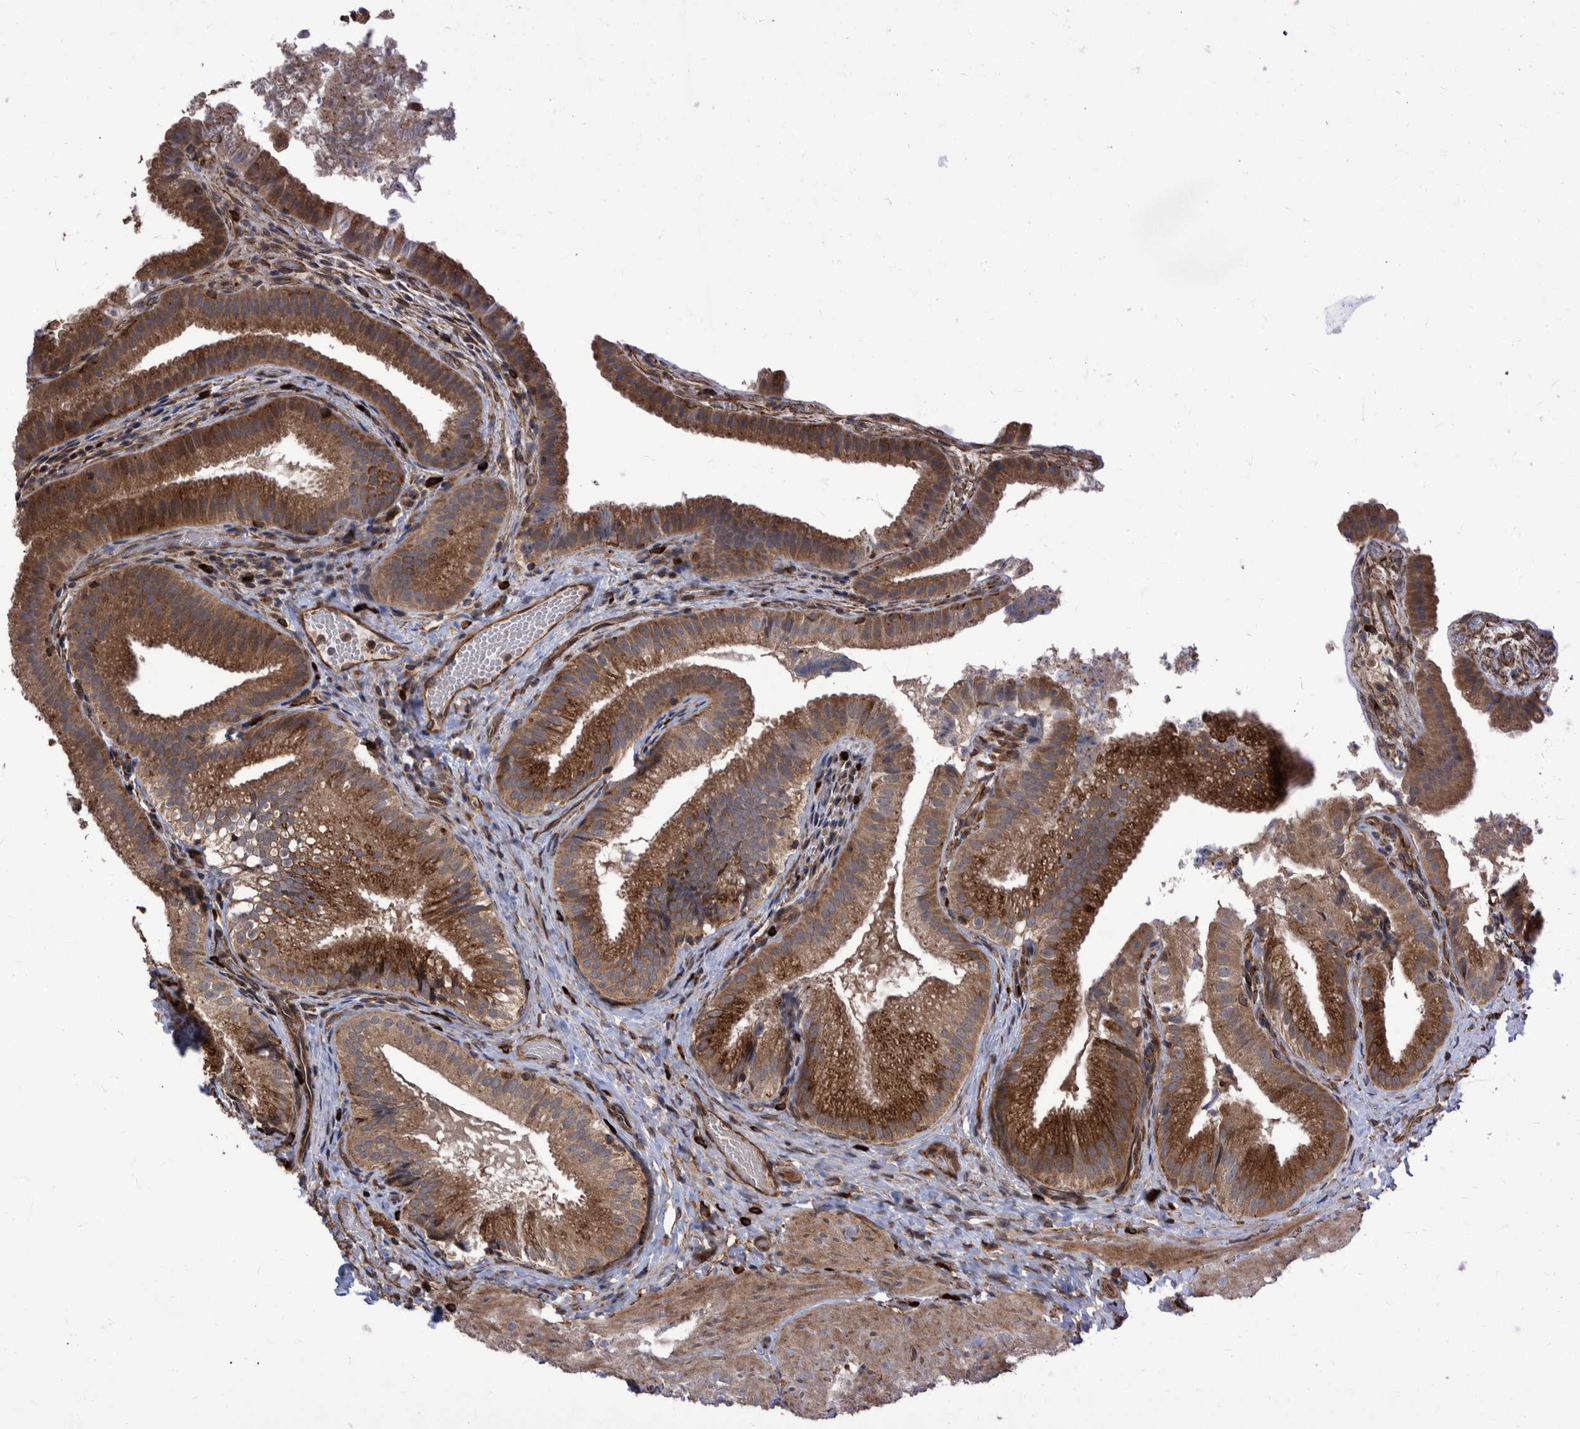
{"staining": {"intensity": "strong", "quantity": ">75%", "location": "cytoplasmic/membranous"}, "tissue": "gallbladder", "cell_type": "Glandular cells", "image_type": "normal", "snomed": [{"axis": "morphology", "description": "Normal tissue, NOS"}, {"axis": "topography", "description": "Gallbladder"}], "caption": "The image reveals immunohistochemical staining of normal gallbladder. There is strong cytoplasmic/membranous expression is identified in about >75% of glandular cells.", "gene": "TNFRSF10B", "patient": {"sex": "female", "age": 30}}